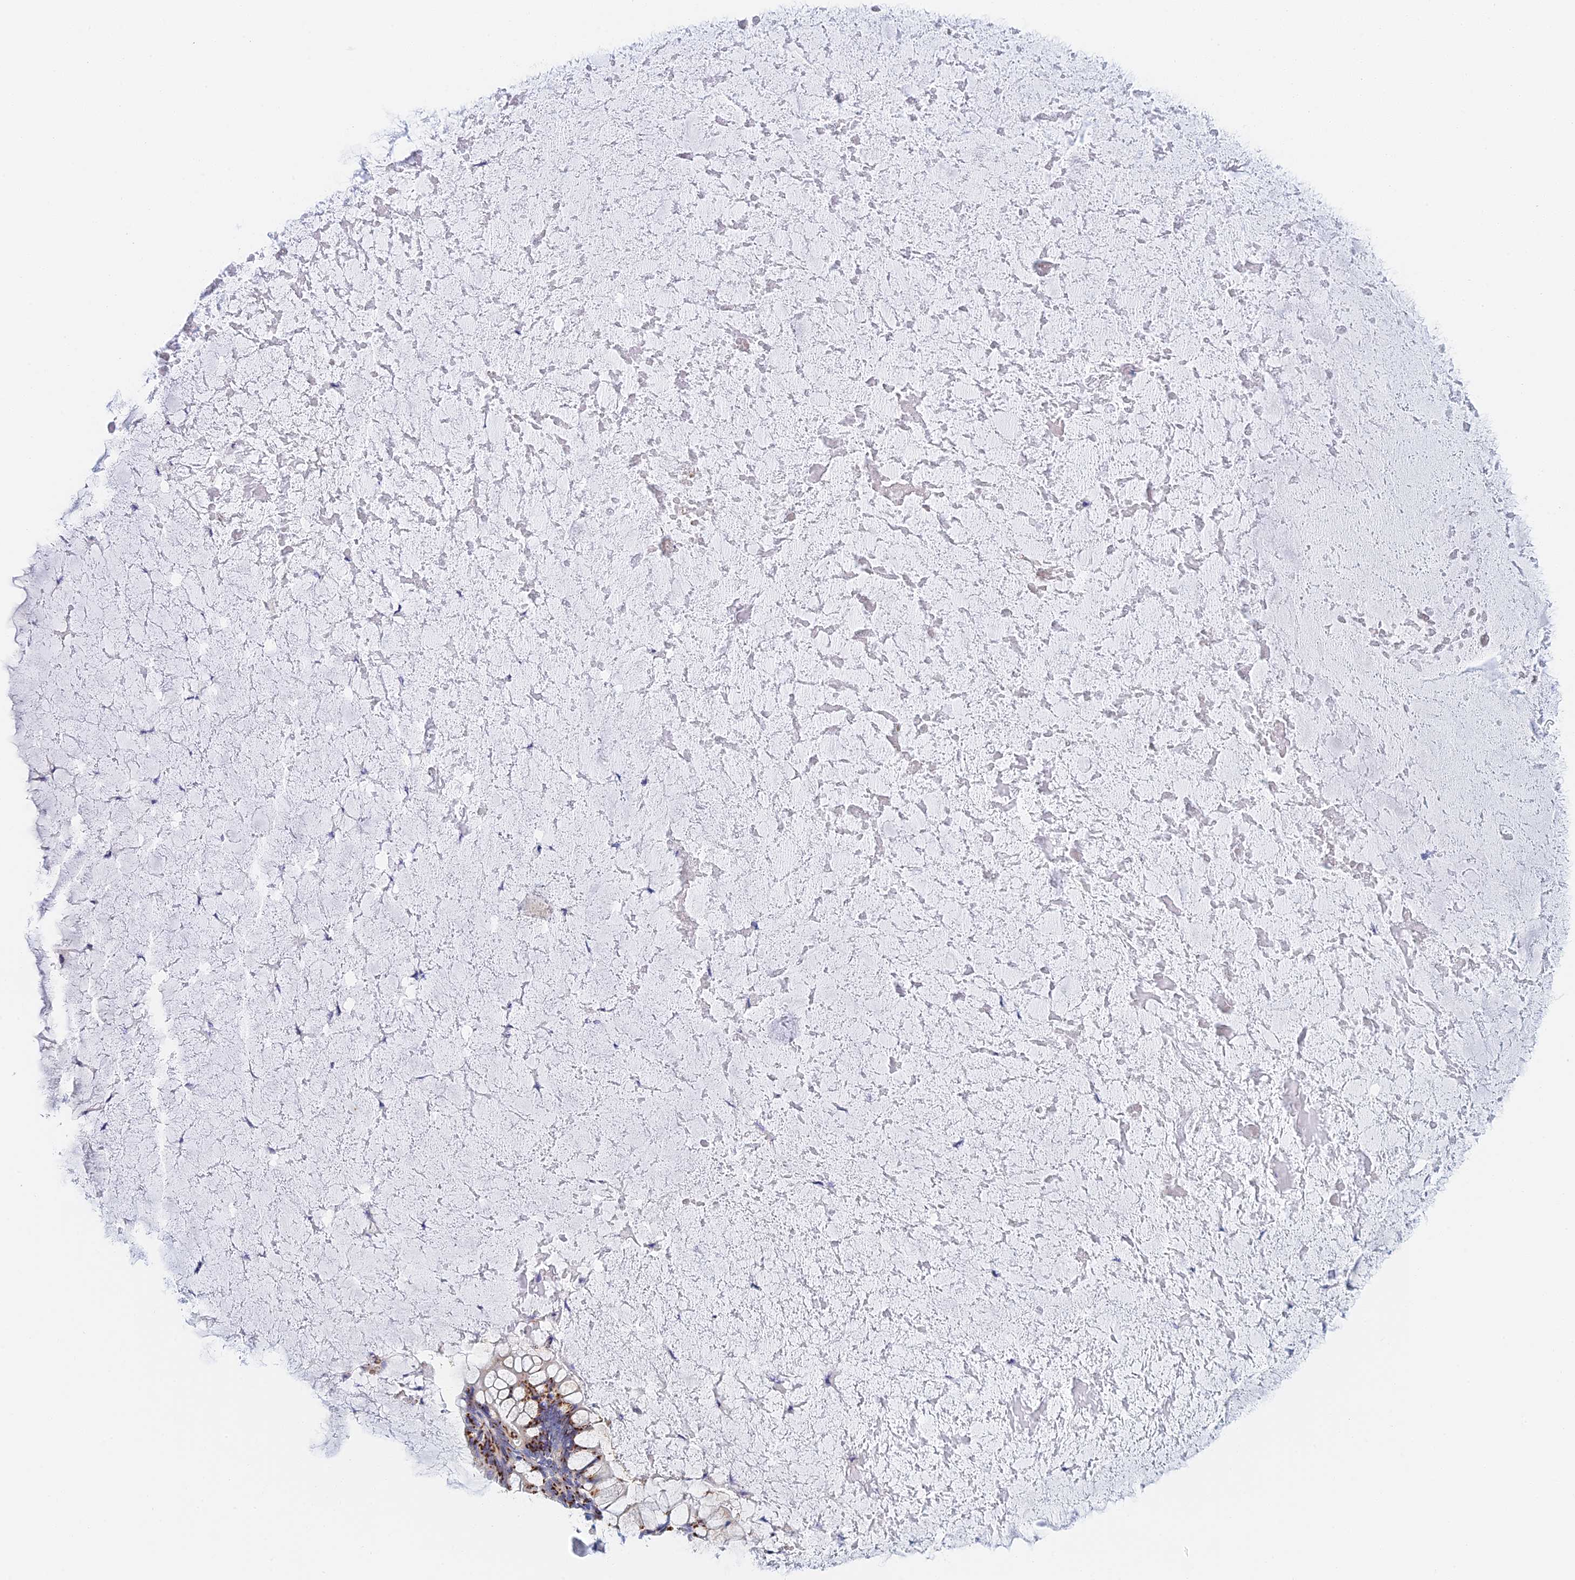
{"staining": {"intensity": "strong", "quantity": "25%-75%", "location": "cytoplasmic/membranous"}, "tissue": "ovarian cancer", "cell_type": "Tumor cells", "image_type": "cancer", "snomed": [{"axis": "morphology", "description": "Cystadenocarcinoma, mucinous, NOS"}, {"axis": "topography", "description": "Ovary"}], "caption": "Immunohistochemical staining of human mucinous cystadenocarcinoma (ovarian) shows high levels of strong cytoplasmic/membranous positivity in approximately 25%-75% of tumor cells.", "gene": "SLC24A3", "patient": {"sex": "female", "age": 61}}